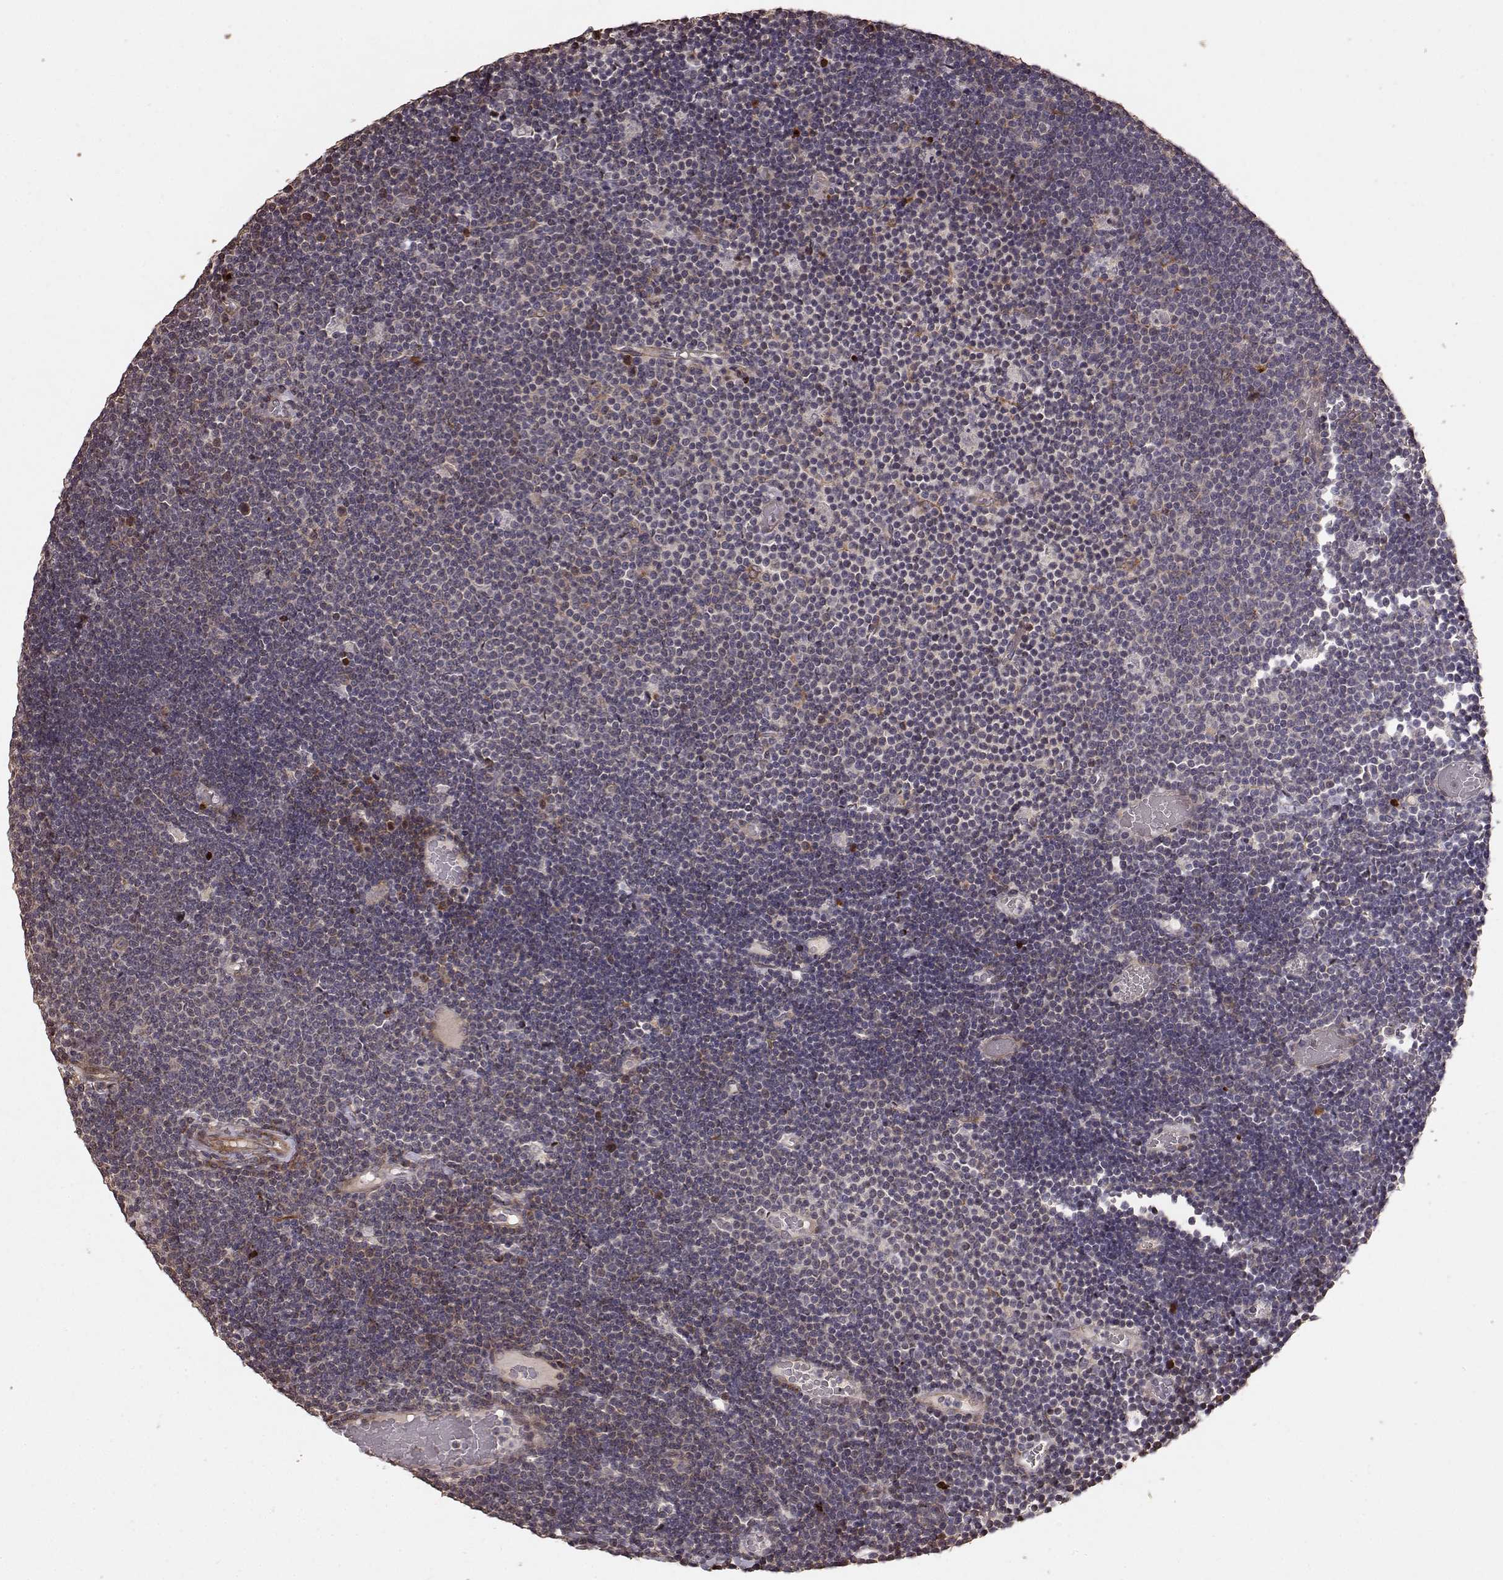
{"staining": {"intensity": "weak", "quantity": "25%-75%", "location": "cytoplasmic/membranous"}, "tissue": "lymphoma", "cell_type": "Tumor cells", "image_type": "cancer", "snomed": [{"axis": "morphology", "description": "Malignant lymphoma, non-Hodgkin's type, Low grade"}, {"axis": "topography", "description": "Brain"}], "caption": "The image demonstrates staining of lymphoma, revealing weak cytoplasmic/membranous protein positivity (brown color) within tumor cells. (Brightfield microscopy of DAB IHC at high magnification).", "gene": "USP15", "patient": {"sex": "female", "age": 66}}